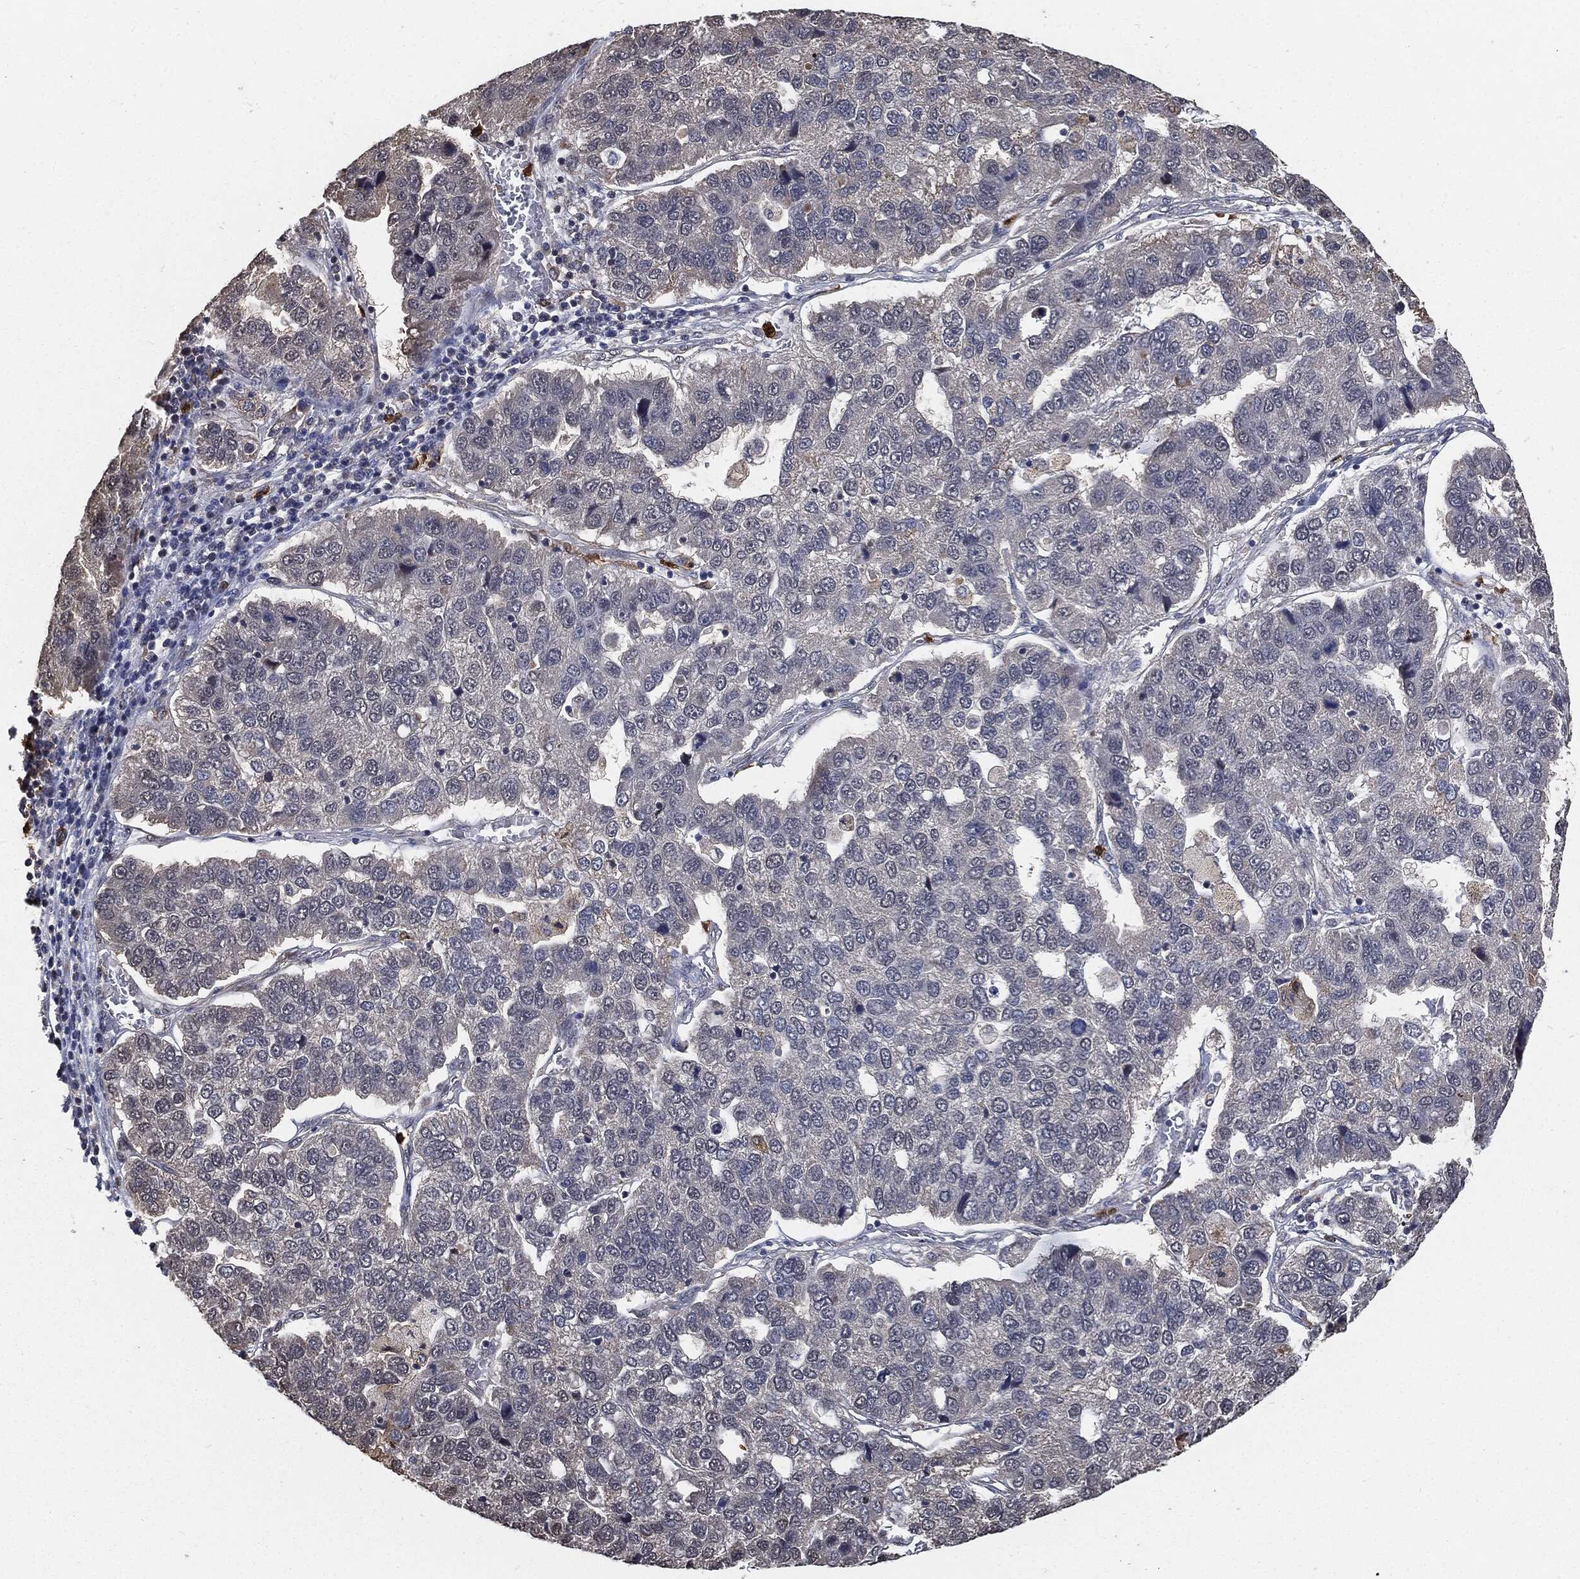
{"staining": {"intensity": "negative", "quantity": "none", "location": "none"}, "tissue": "pancreatic cancer", "cell_type": "Tumor cells", "image_type": "cancer", "snomed": [{"axis": "morphology", "description": "Adenocarcinoma, NOS"}, {"axis": "topography", "description": "Pancreas"}], "caption": "DAB immunohistochemical staining of human pancreatic cancer displays no significant positivity in tumor cells.", "gene": "S100A9", "patient": {"sex": "female", "age": 61}}